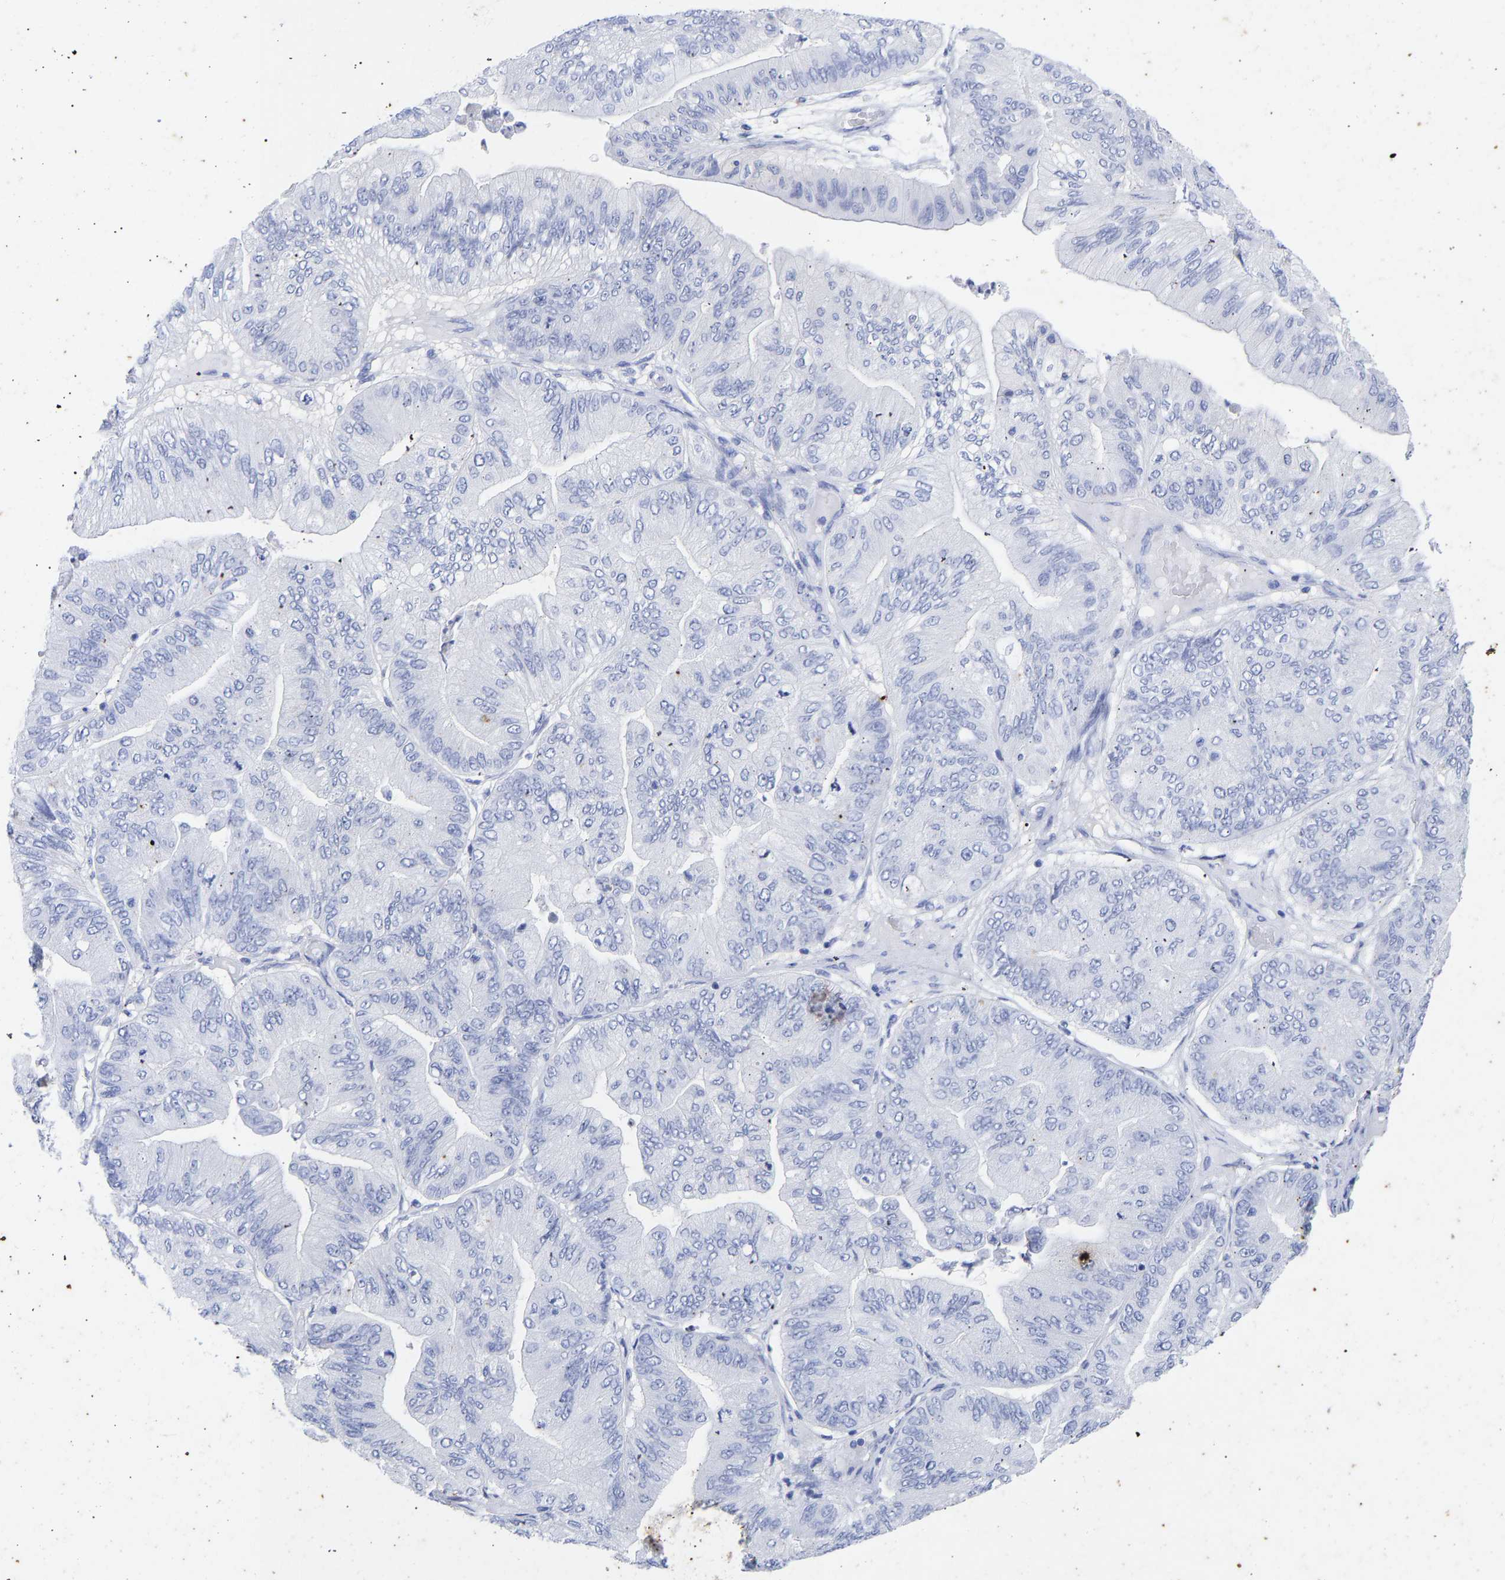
{"staining": {"intensity": "negative", "quantity": "none", "location": "none"}, "tissue": "ovarian cancer", "cell_type": "Tumor cells", "image_type": "cancer", "snomed": [{"axis": "morphology", "description": "Cystadenocarcinoma, mucinous, NOS"}, {"axis": "topography", "description": "Ovary"}], "caption": "High magnification brightfield microscopy of mucinous cystadenocarcinoma (ovarian) stained with DAB (brown) and counterstained with hematoxylin (blue): tumor cells show no significant staining. Brightfield microscopy of immunohistochemistry (IHC) stained with DAB (3,3'-diaminobenzidine) (brown) and hematoxylin (blue), captured at high magnification.", "gene": "KRT1", "patient": {"sex": "female", "age": 61}}